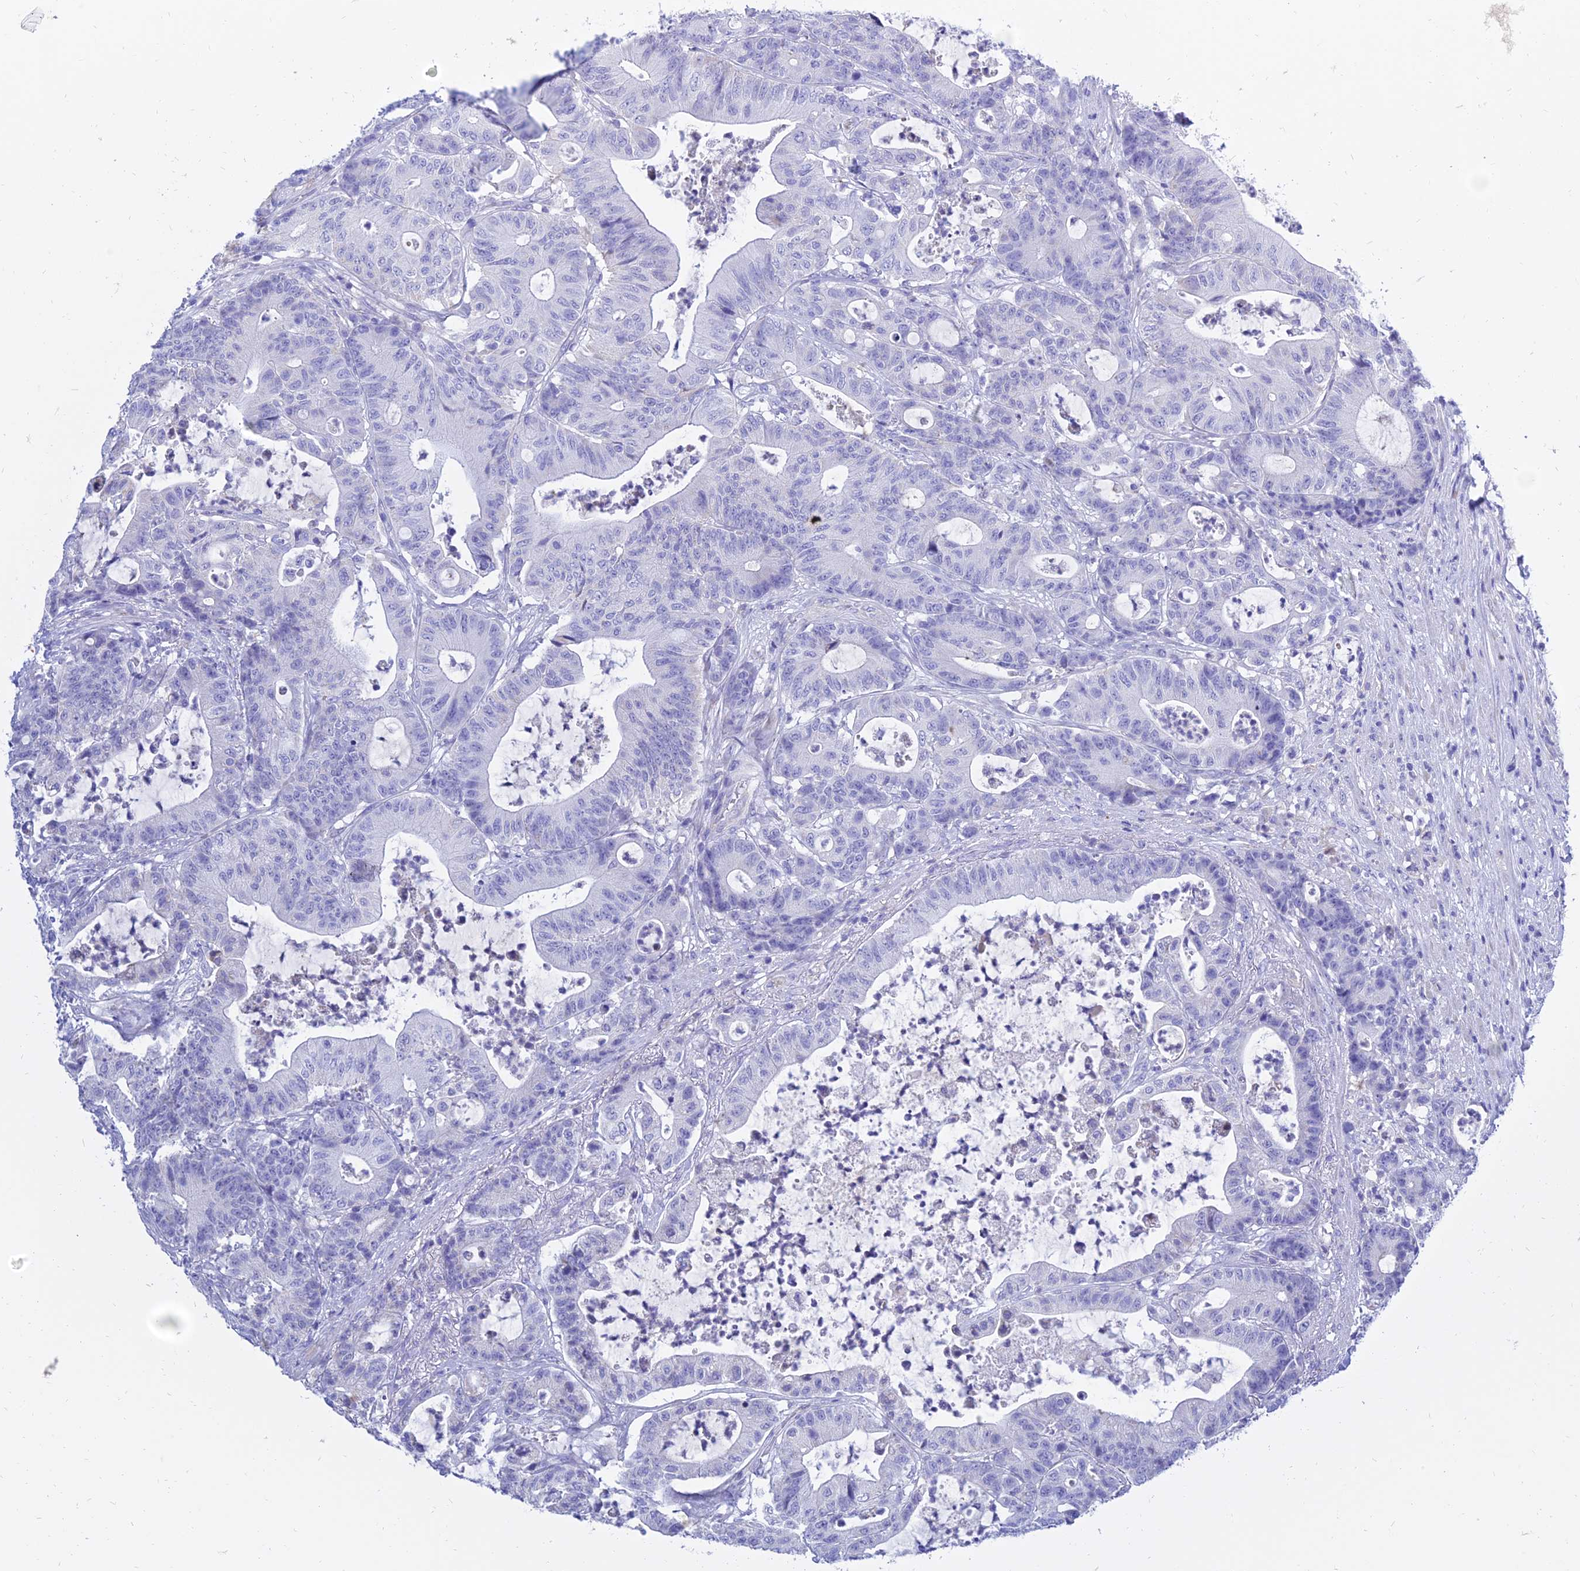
{"staining": {"intensity": "negative", "quantity": "none", "location": "none"}, "tissue": "colorectal cancer", "cell_type": "Tumor cells", "image_type": "cancer", "snomed": [{"axis": "morphology", "description": "Adenocarcinoma, NOS"}, {"axis": "topography", "description": "Colon"}], "caption": "Immunohistochemistry micrograph of neoplastic tissue: colorectal adenocarcinoma stained with DAB exhibits no significant protein expression in tumor cells.", "gene": "PKN3", "patient": {"sex": "female", "age": 84}}